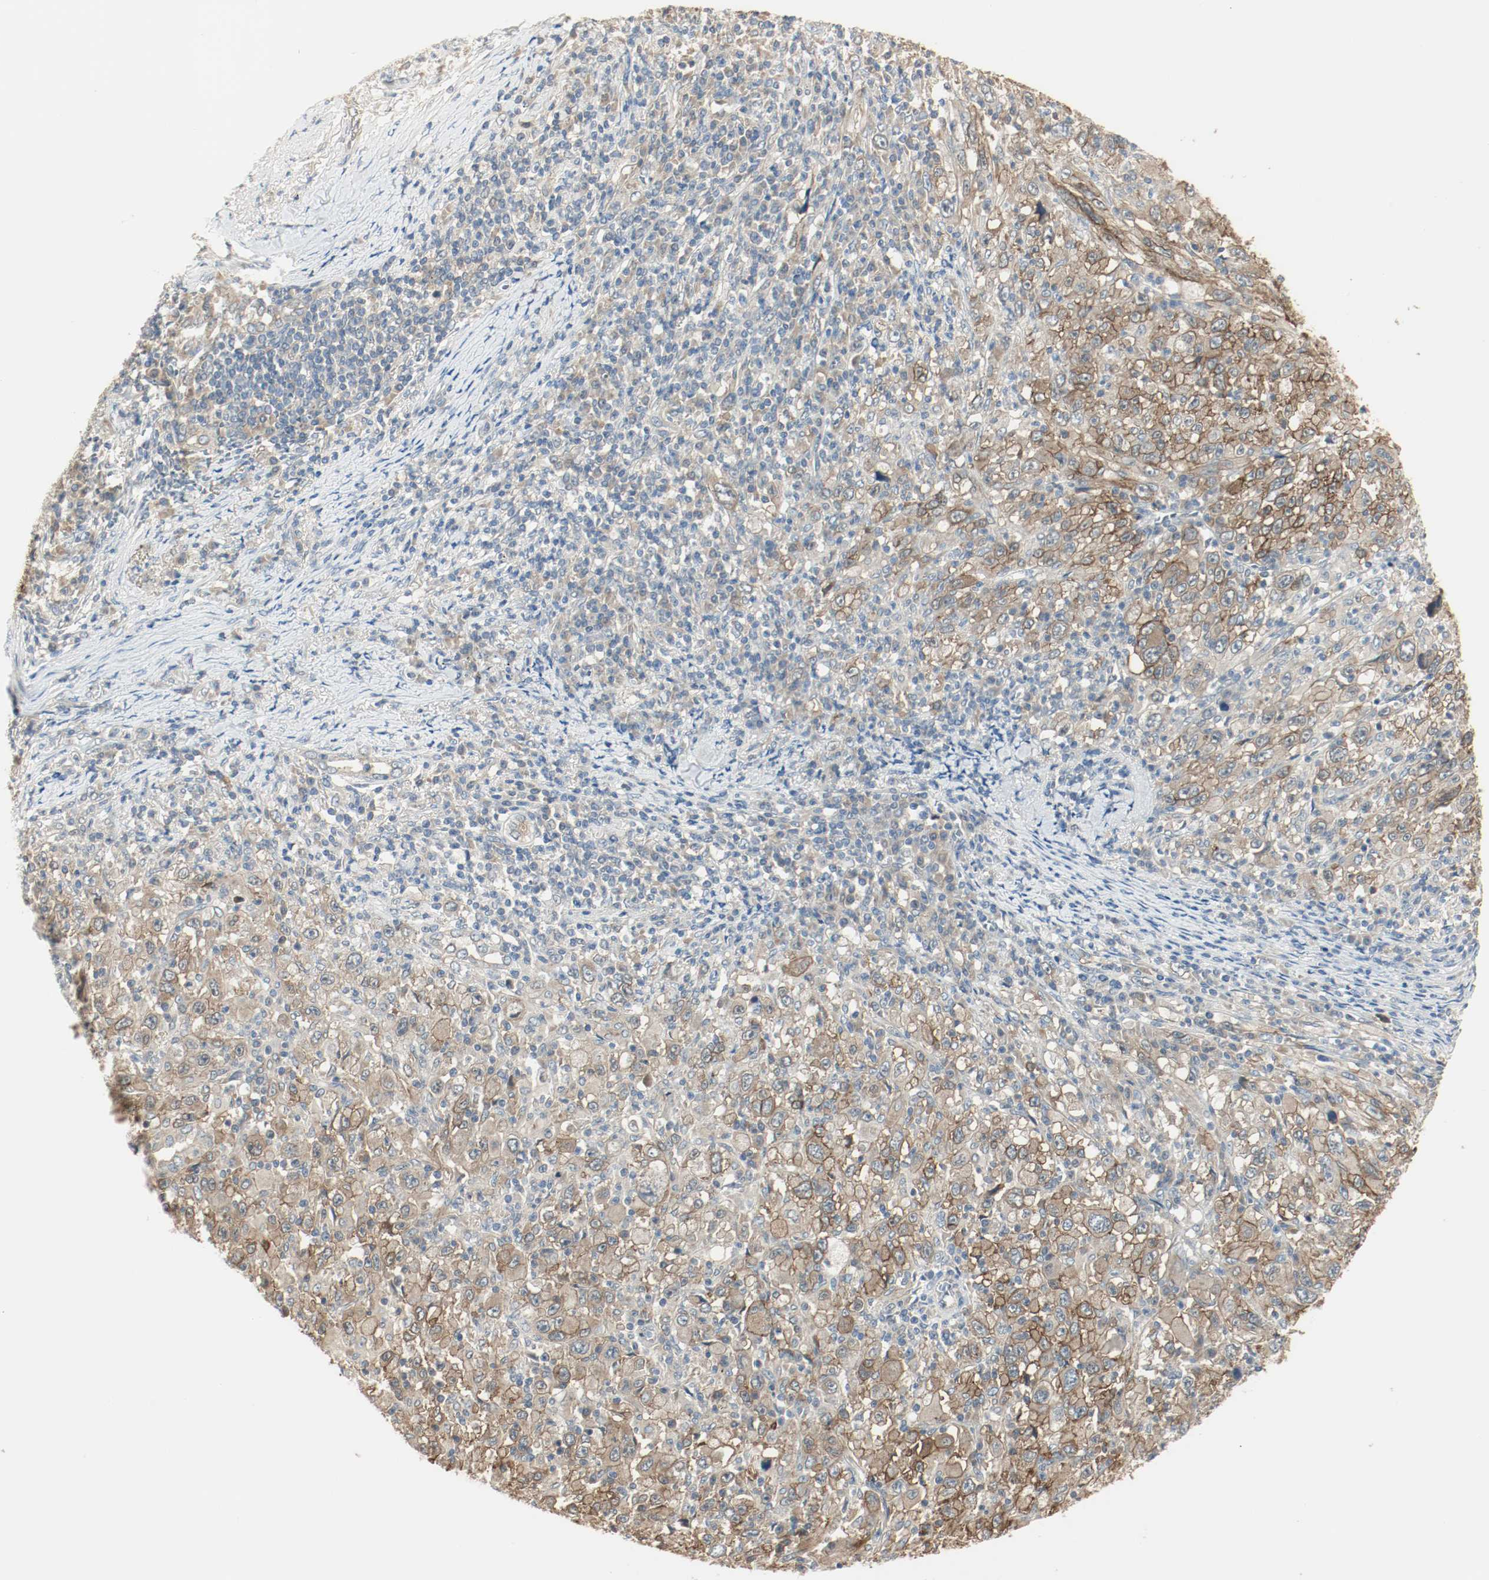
{"staining": {"intensity": "moderate", "quantity": ">75%", "location": "cytoplasmic/membranous"}, "tissue": "melanoma", "cell_type": "Tumor cells", "image_type": "cancer", "snomed": [{"axis": "morphology", "description": "Malignant melanoma, Metastatic site"}, {"axis": "topography", "description": "Skin"}], "caption": "Immunohistochemical staining of human malignant melanoma (metastatic site) demonstrates moderate cytoplasmic/membranous protein positivity in about >75% of tumor cells.", "gene": "MELTF", "patient": {"sex": "female", "age": 56}}